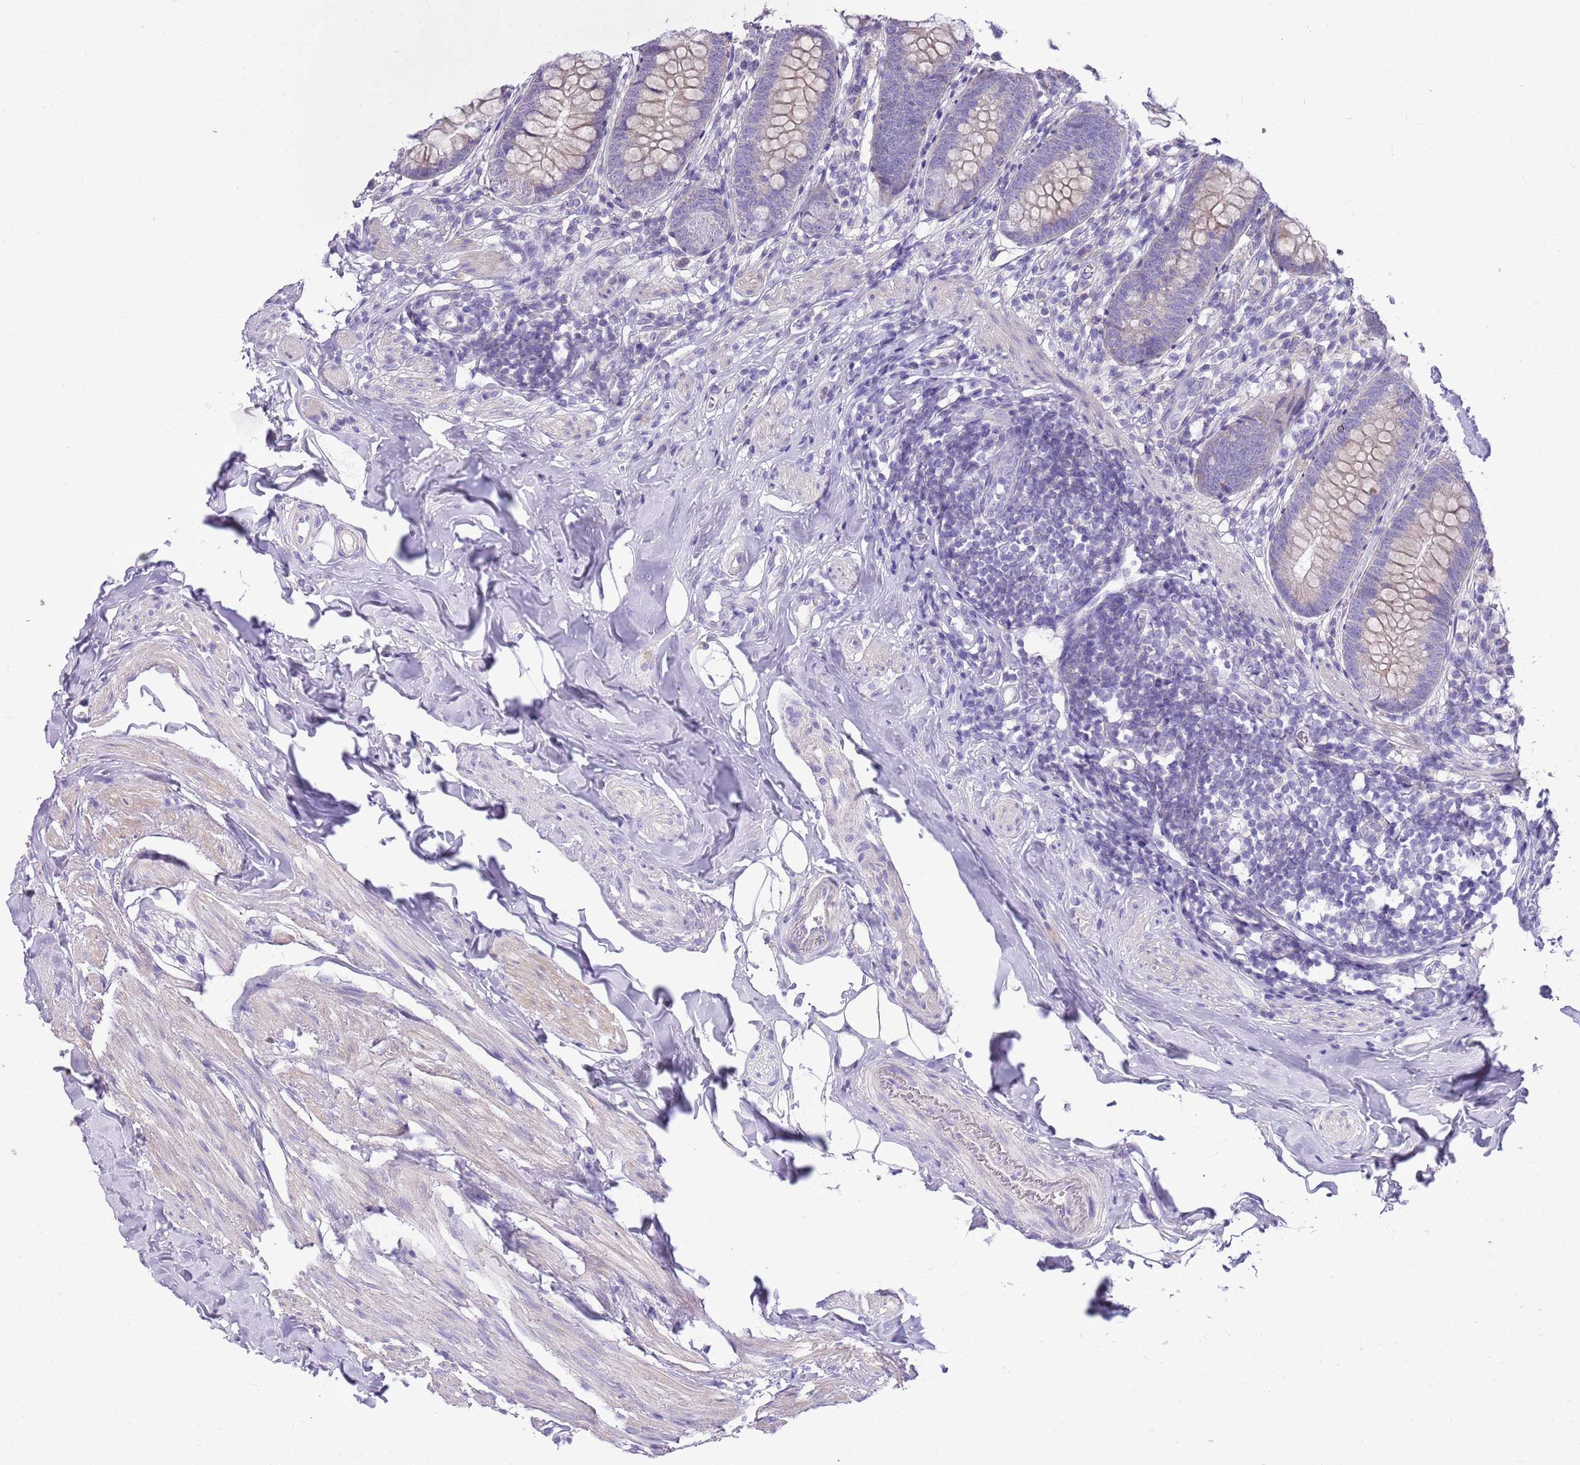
{"staining": {"intensity": "weak", "quantity": "25%-75%", "location": "cytoplasmic/membranous"}, "tissue": "appendix", "cell_type": "Glandular cells", "image_type": "normal", "snomed": [{"axis": "morphology", "description": "Normal tissue, NOS"}, {"axis": "topography", "description": "Appendix"}], "caption": "Glandular cells exhibit low levels of weak cytoplasmic/membranous positivity in approximately 25%-75% of cells in unremarkable human appendix.", "gene": "CNPPD1", "patient": {"sex": "female", "age": 62}}